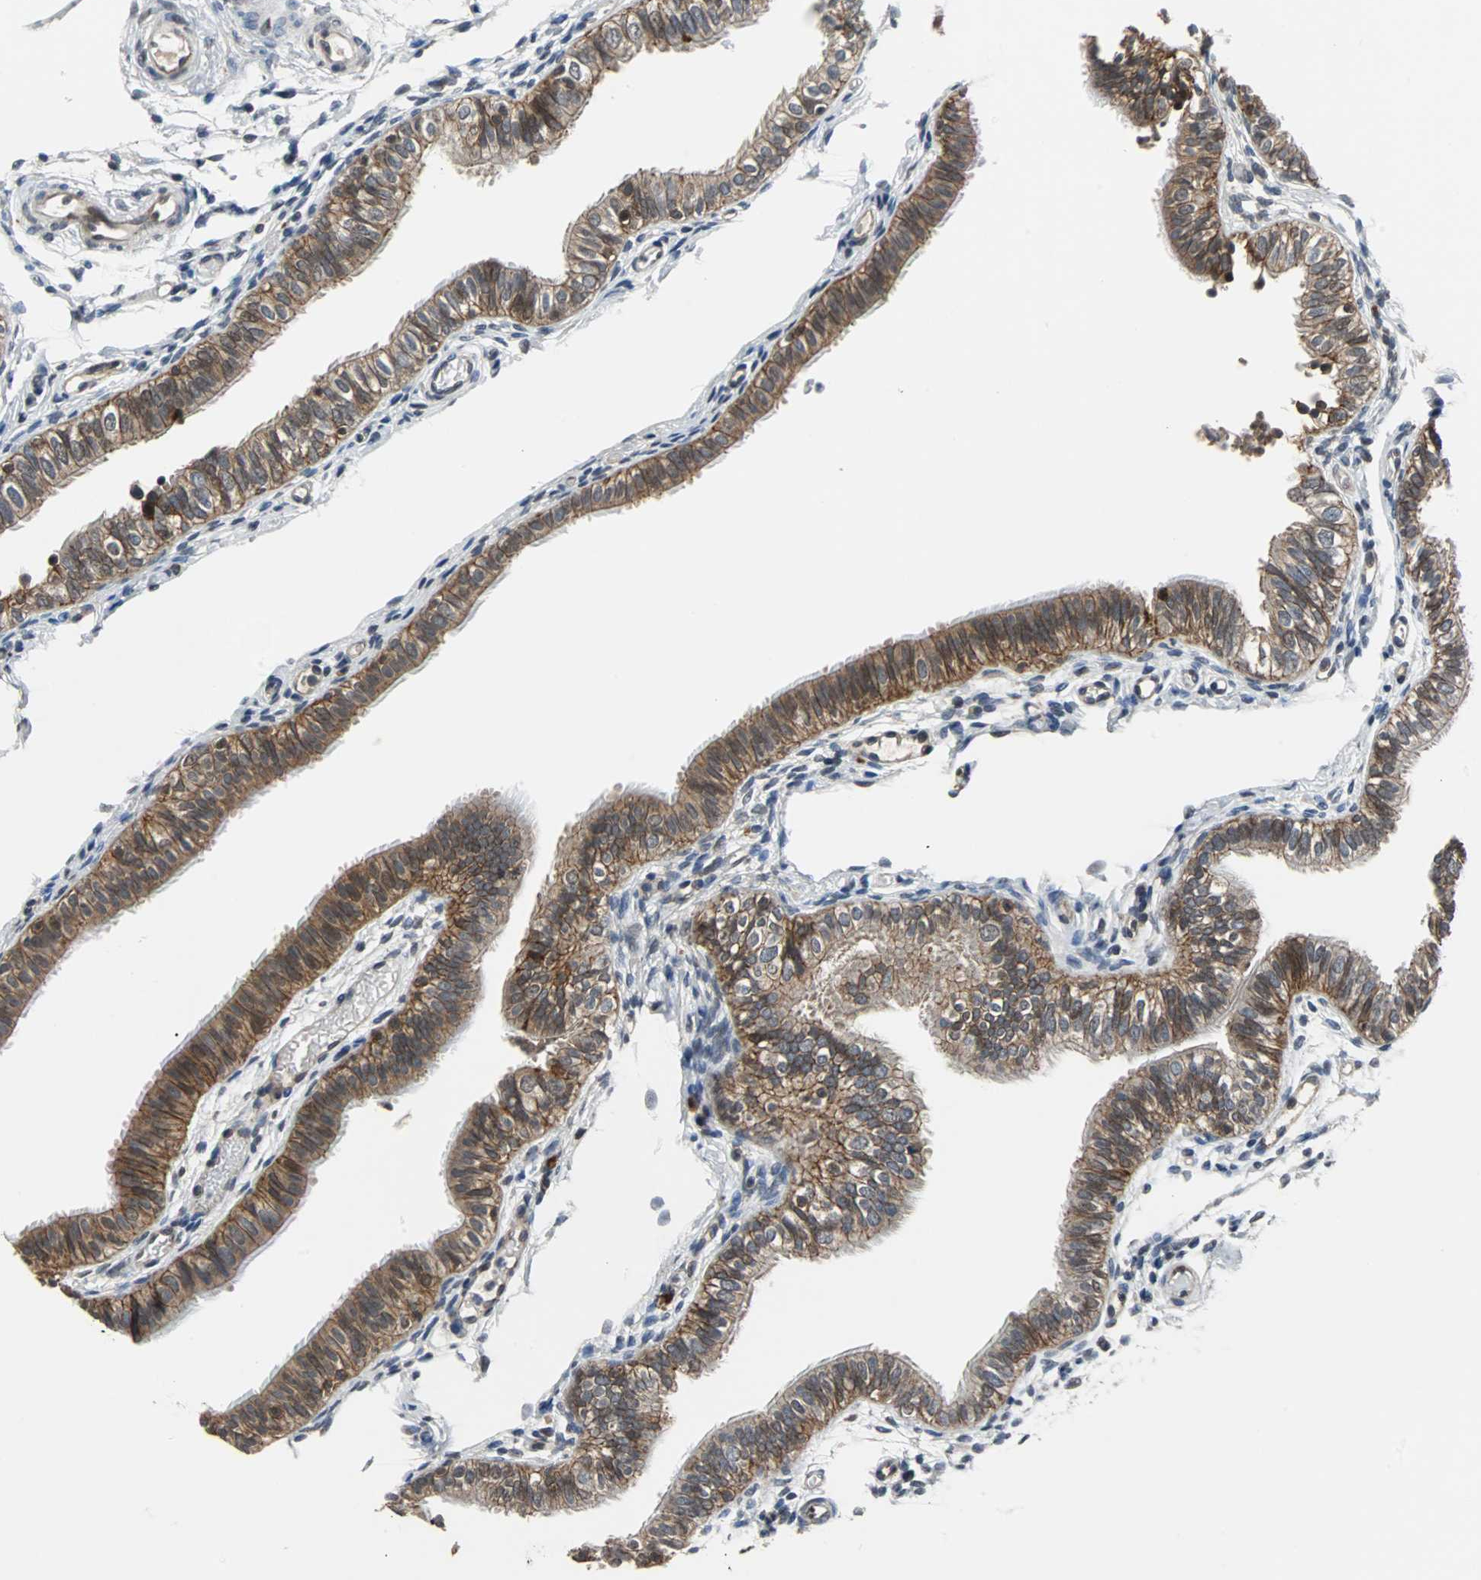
{"staining": {"intensity": "moderate", "quantity": ">75%", "location": "cytoplasmic/membranous"}, "tissue": "fallopian tube", "cell_type": "Glandular cells", "image_type": "normal", "snomed": [{"axis": "morphology", "description": "Normal tissue, NOS"}, {"axis": "morphology", "description": "Dermoid, NOS"}, {"axis": "topography", "description": "Fallopian tube"}], "caption": "DAB (3,3'-diaminobenzidine) immunohistochemical staining of benign fallopian tube demonstrates moderate cytoplasmic/membranous protein staining in approximately >75% of glandular cells. Nuclei are stained in blue.", "gene": "LSR", "patient": {"sex": "female", "age": 33}}